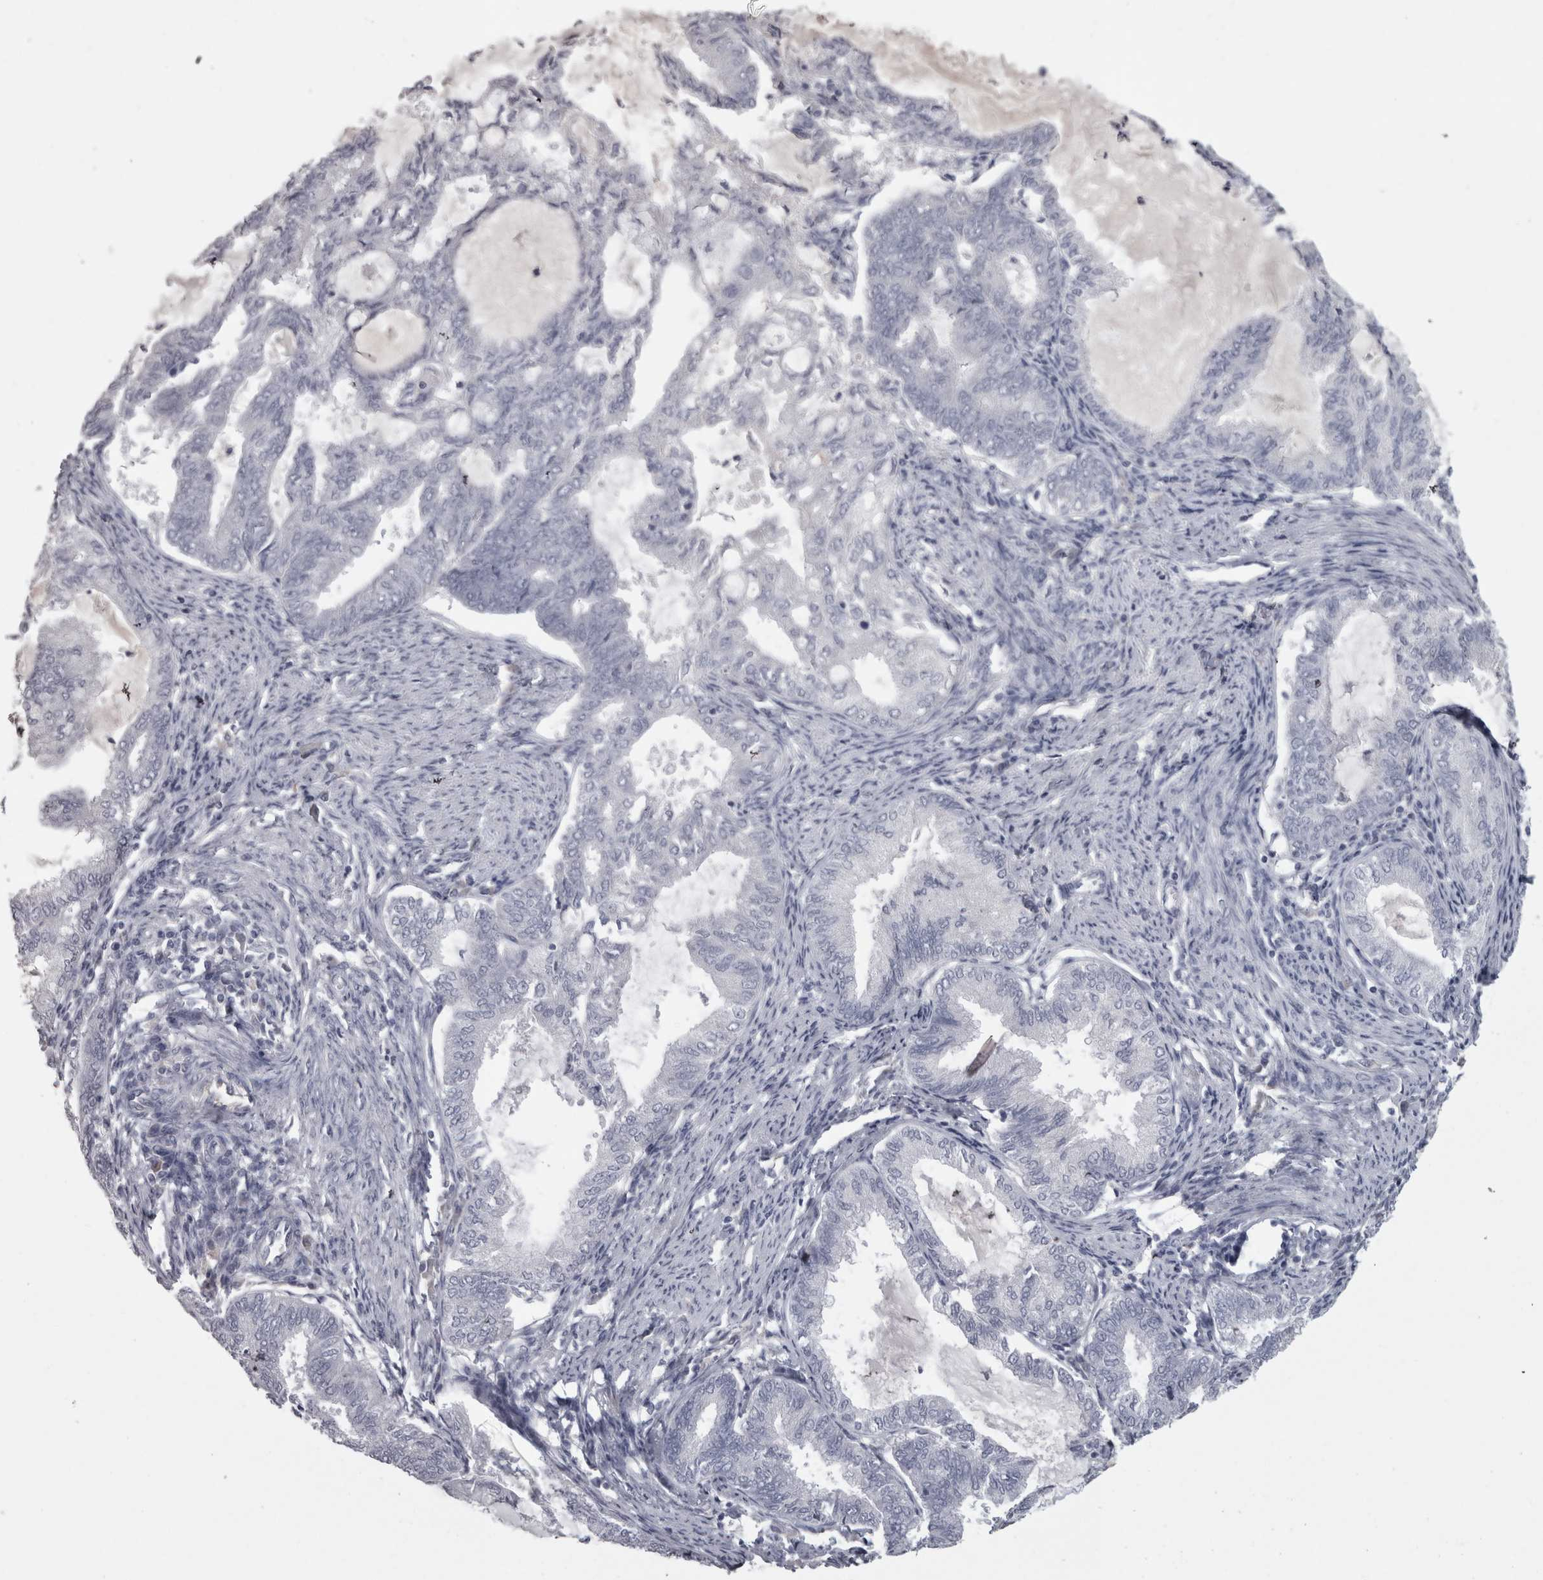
{"staining": {"intensity": "negative", "quantity": "none", "location": "none"}, "tissue": "endometrial cancer", "cell_type": "Tumor cells", "image_type": "cancer", "snomed": [{"axis": "morphology", "description": "Adenocarcinoma, NOS"}, {"axis": "topography", "description": "Endometrium"}], "caption": "Tumor cells show no significant protein expression in endometrial cancer (adenocarcinoma).", "gene": "SAA4", "patient": {"sex": "female", "age": 86}}